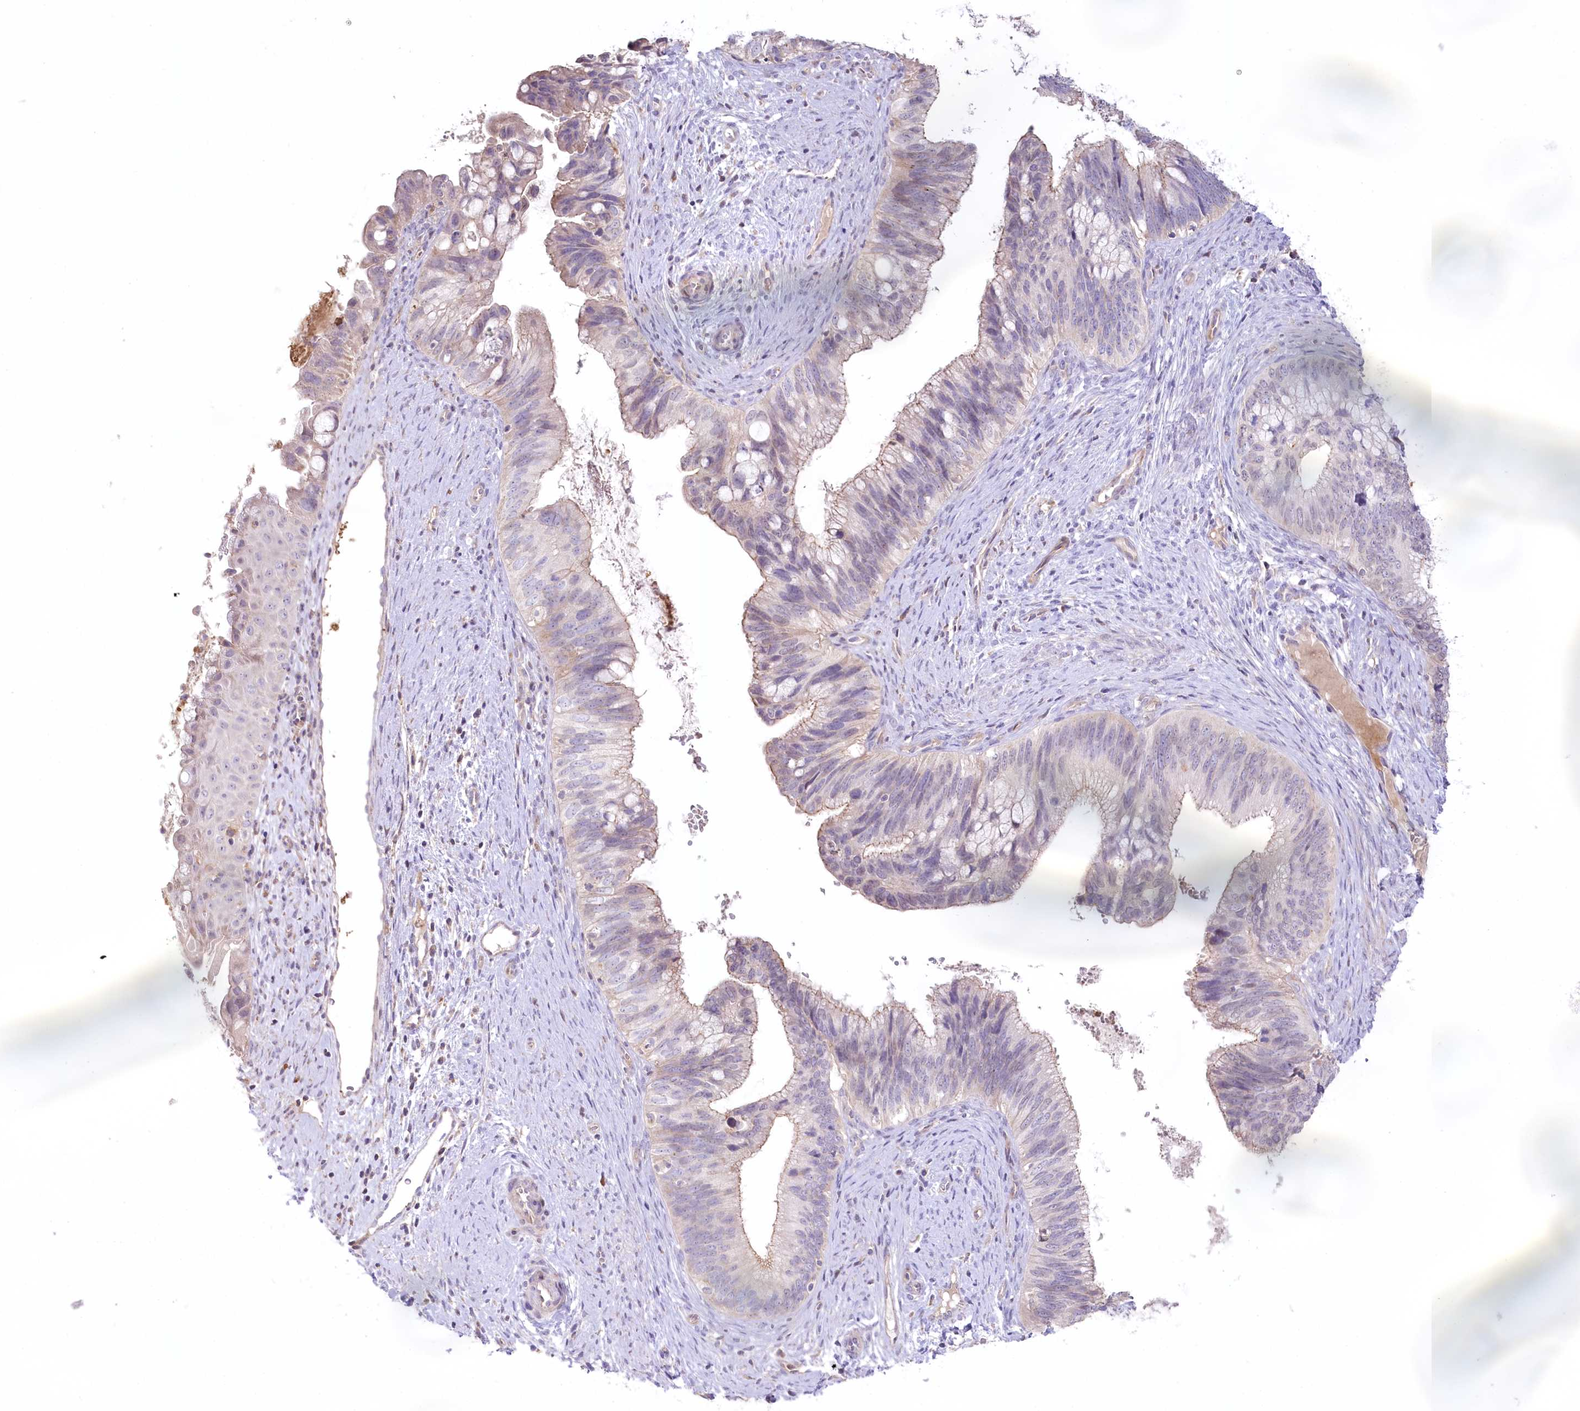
{"staining": {"intensity": "weak", "quantity": "<25%", "location": "cytoplasmic/membranous"}, "tissue": "cervical cancer", "cell_type": "Tumor cells", "image_type": "cancer", "snomed": [{"axis": "morphology", "description": "Adenocarcinoma, NOS"}, {"axis": "topography", "description": "Cervix"}], "caption": "There is no significant staining in tumor cells of cervical cancer (adenocarcinoma). (Immunohistochemistry (ihc), brightfield microscopy, high magnification).", "gene": "SLC6A11", "patient": {"sex": "female", "age": 42}}